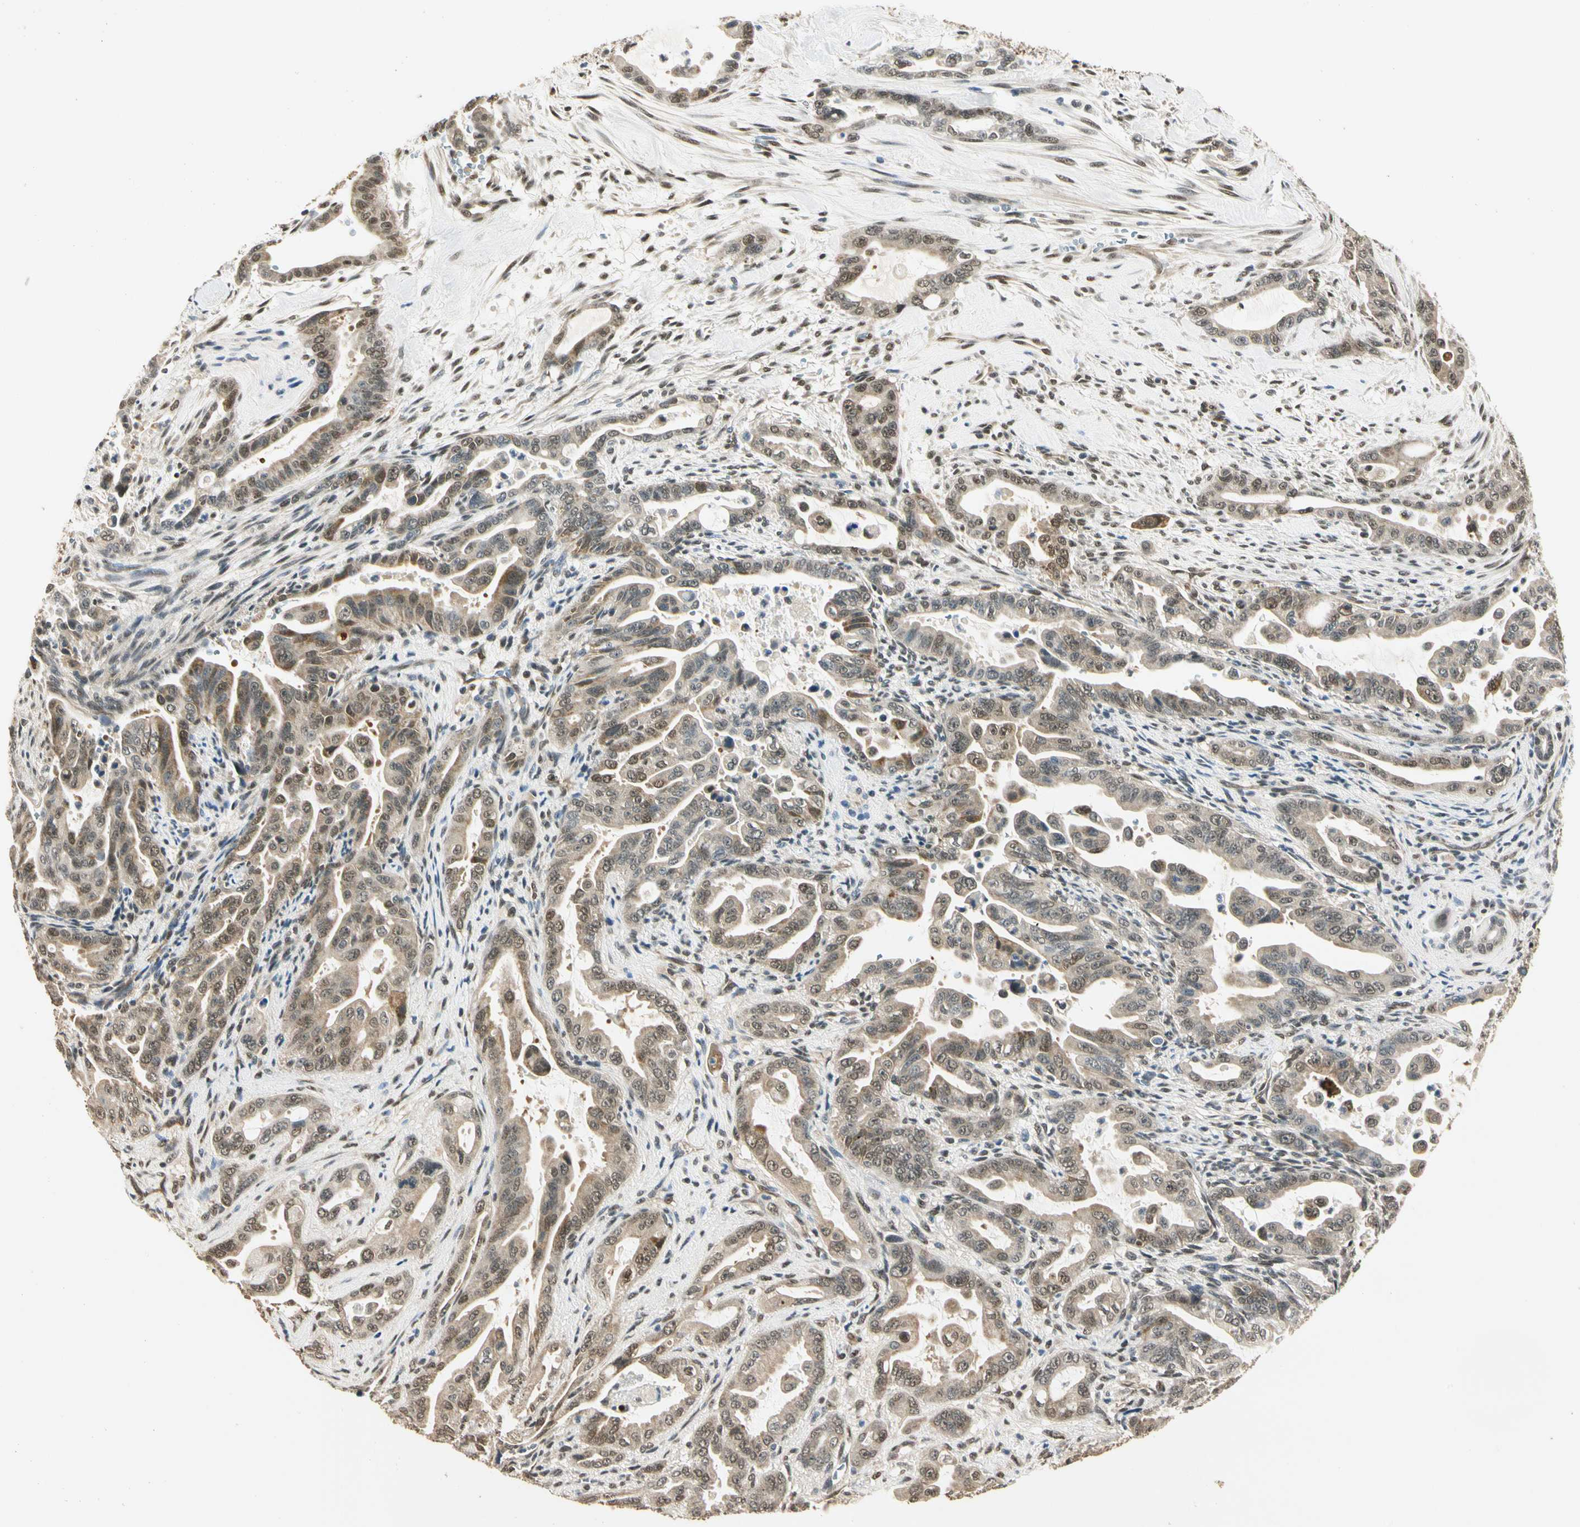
{"staining": {"intensity": "moderate", "quantity": ">75%", "location": "cytoplasmic/membranous,nuclear"}, "tissue": "pancreatic cancer", "cell_type": "Tumor cells", "image_type": "cancer", "snomed": [{"axis": "morphology", "description": "Adenocarcinoma, NOS"}, {"axis": "topography", "description": "Pancreas"}], "caption": "A medium amount of moderate cytoplasmic/membranous and nuclear staining is appreciated in about >75% of tumor cells in pancreatic cancer (adenocarcinoma) tissue.", "gene": "PDK2", "patient": {"sex": "male", "age": 70}}